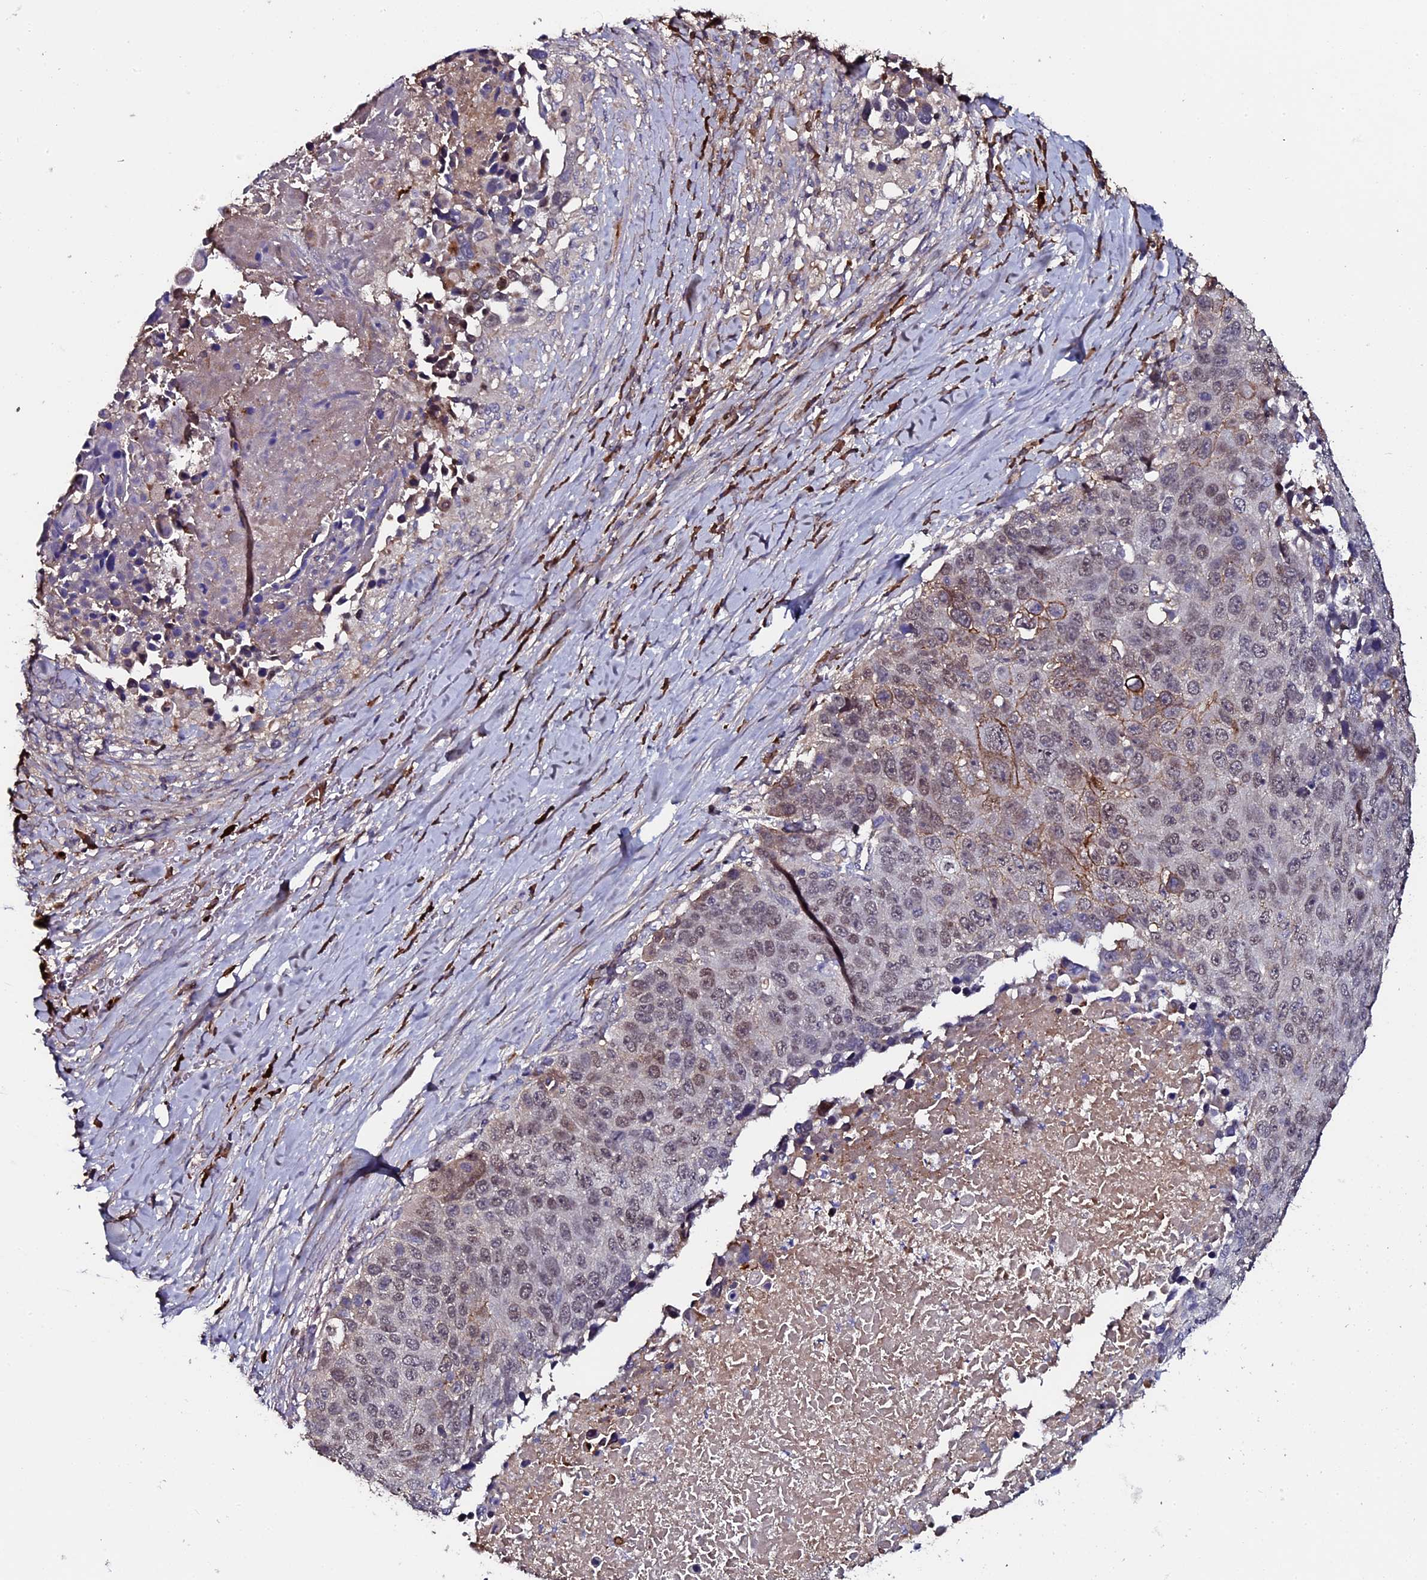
{"staining": {"intensity": "weak", "quantity": "25%-75%", "location": "nuclear"}, "tissue": "lung cancer", "cell_type": "Tumor cells", "image_type": "cancer", "snomed": [{"axis": "morphology", "description": "Normal tissue, NOS"}, {"axis": "morphology", "description": "Squamous cell carcinoma, NOS"}, {"axis": "topography", "description": "Lymph node"}, {"axis": "topography", "description": "Lung"}], "caption": "Lung cancer (squamous cell carcinoma) stained for a protein (brown) reveals weak nuclear positive staining in about 25%-75% of tumor cells.", "gene": "LYG2", "patient": {"sex": "male", "age": 66}}